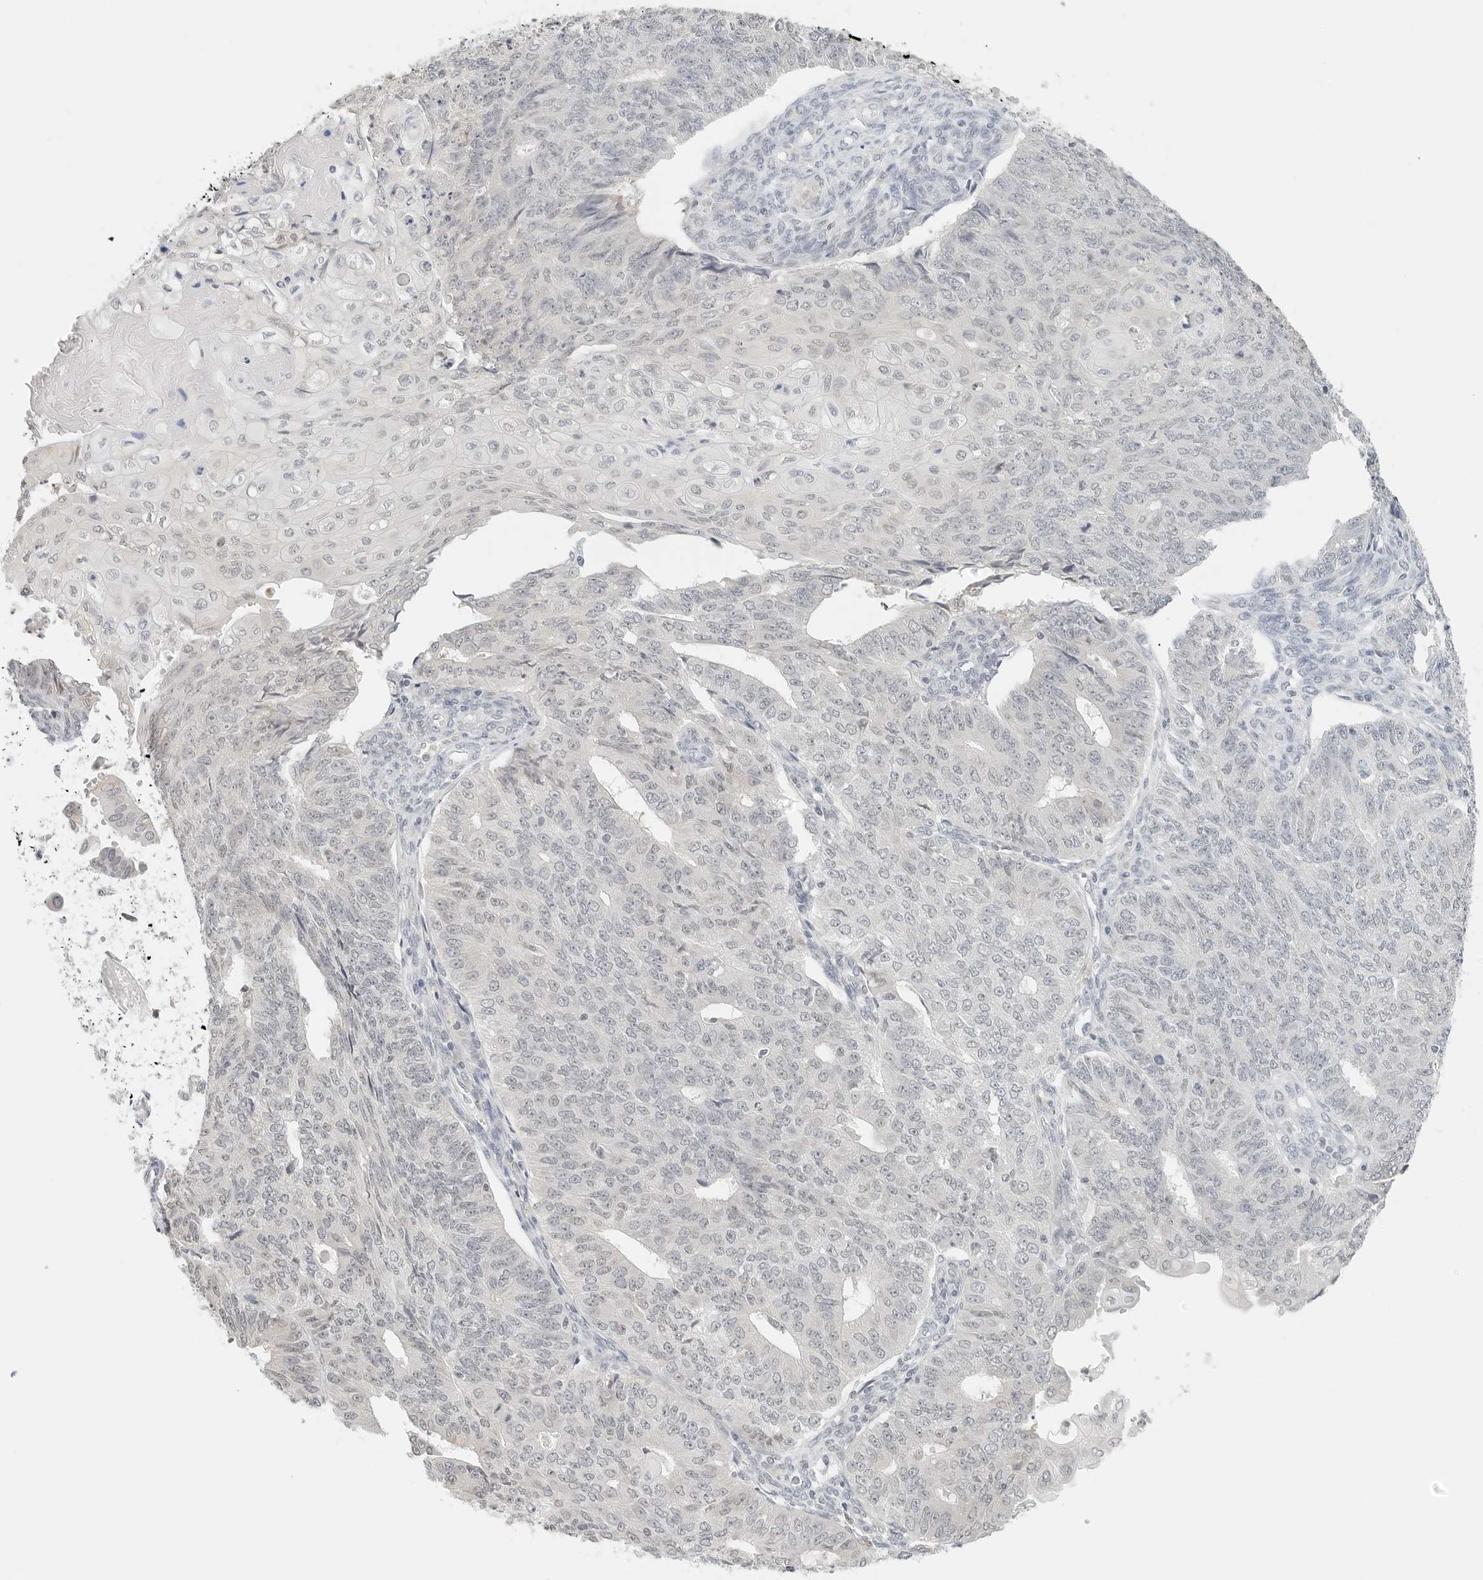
{"staining": {"intensity": "negative", "quantity": "none", "location": "none"}, "tissue": "endometrial cancer", "cell_type": "Tumor cells", "image_type": "cancer", "snomed": [{"axis": "morphology", "description": "Adenocarcinoma, NOS"}, {"axis": "topography", "description": "Endometrium"}], "caption": "An immunohistochemistry (IHC) micrograph of adenocarcinoma (endometrial) is shown. There is no staining in tumor cells of adenocarcinoma (endometrial).", "gene": "NEO1", "patient": {"sex": "female", "age": 32}}